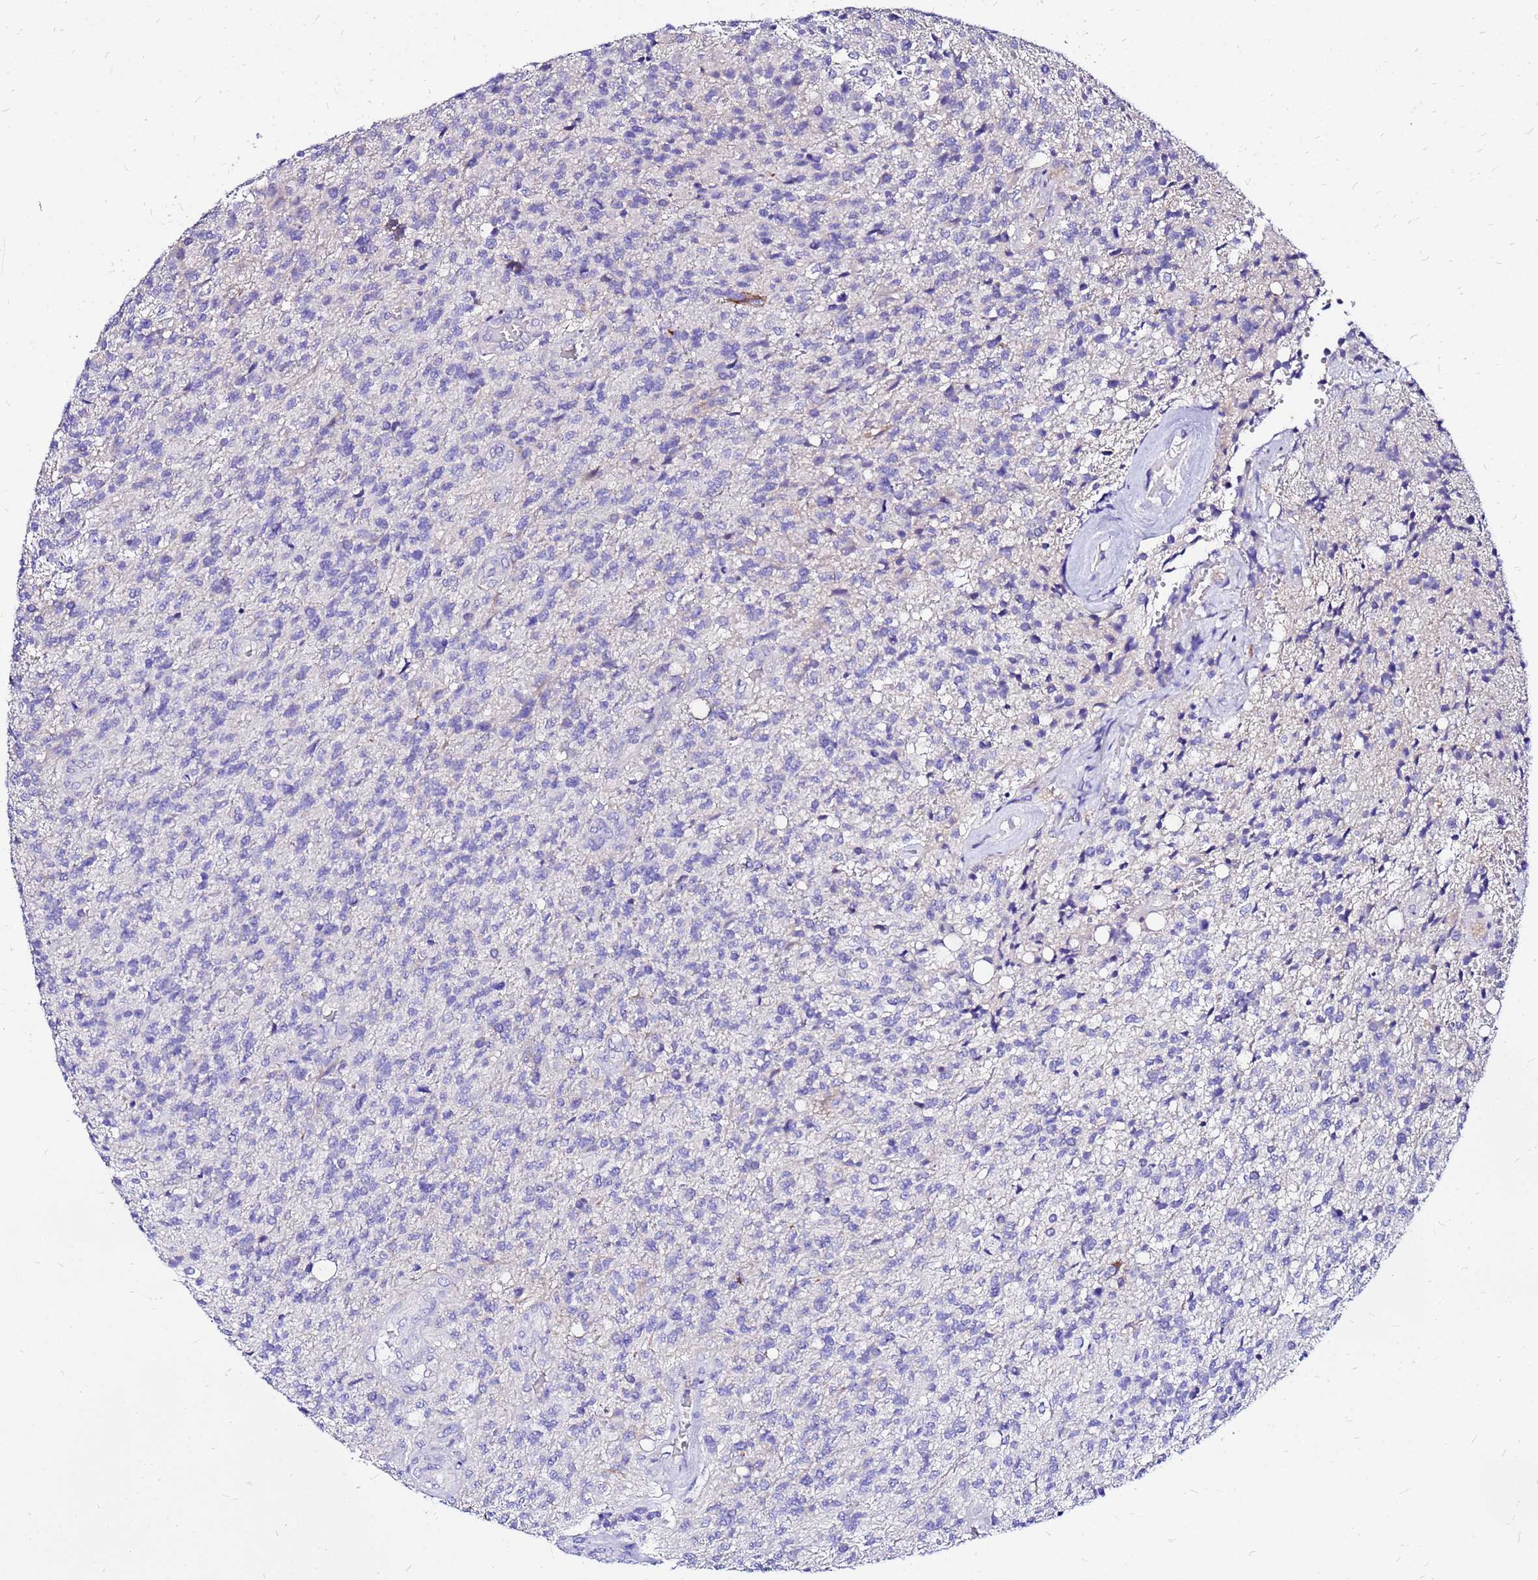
{"staining": {"intensity": "negative", "quantity": "none", "location": "none"}, "tissue": "glioma", "cell_type": "Tumor cells", "image_type": "cancer", "snomed": [{"axis": "morphology", "description": "Glioma, malignant, High grade"}, {"axis": "topography", "description": "Brain"}], "caption": "High power microscopy micrograph of an immunohistochemistry (IHC) photomicrograph of malignant glioma (high-grade), revealing no significant positivity in tumor cells.", "gene": "ARHGEF5", "patient": {"sex": "male", "age": 56}}